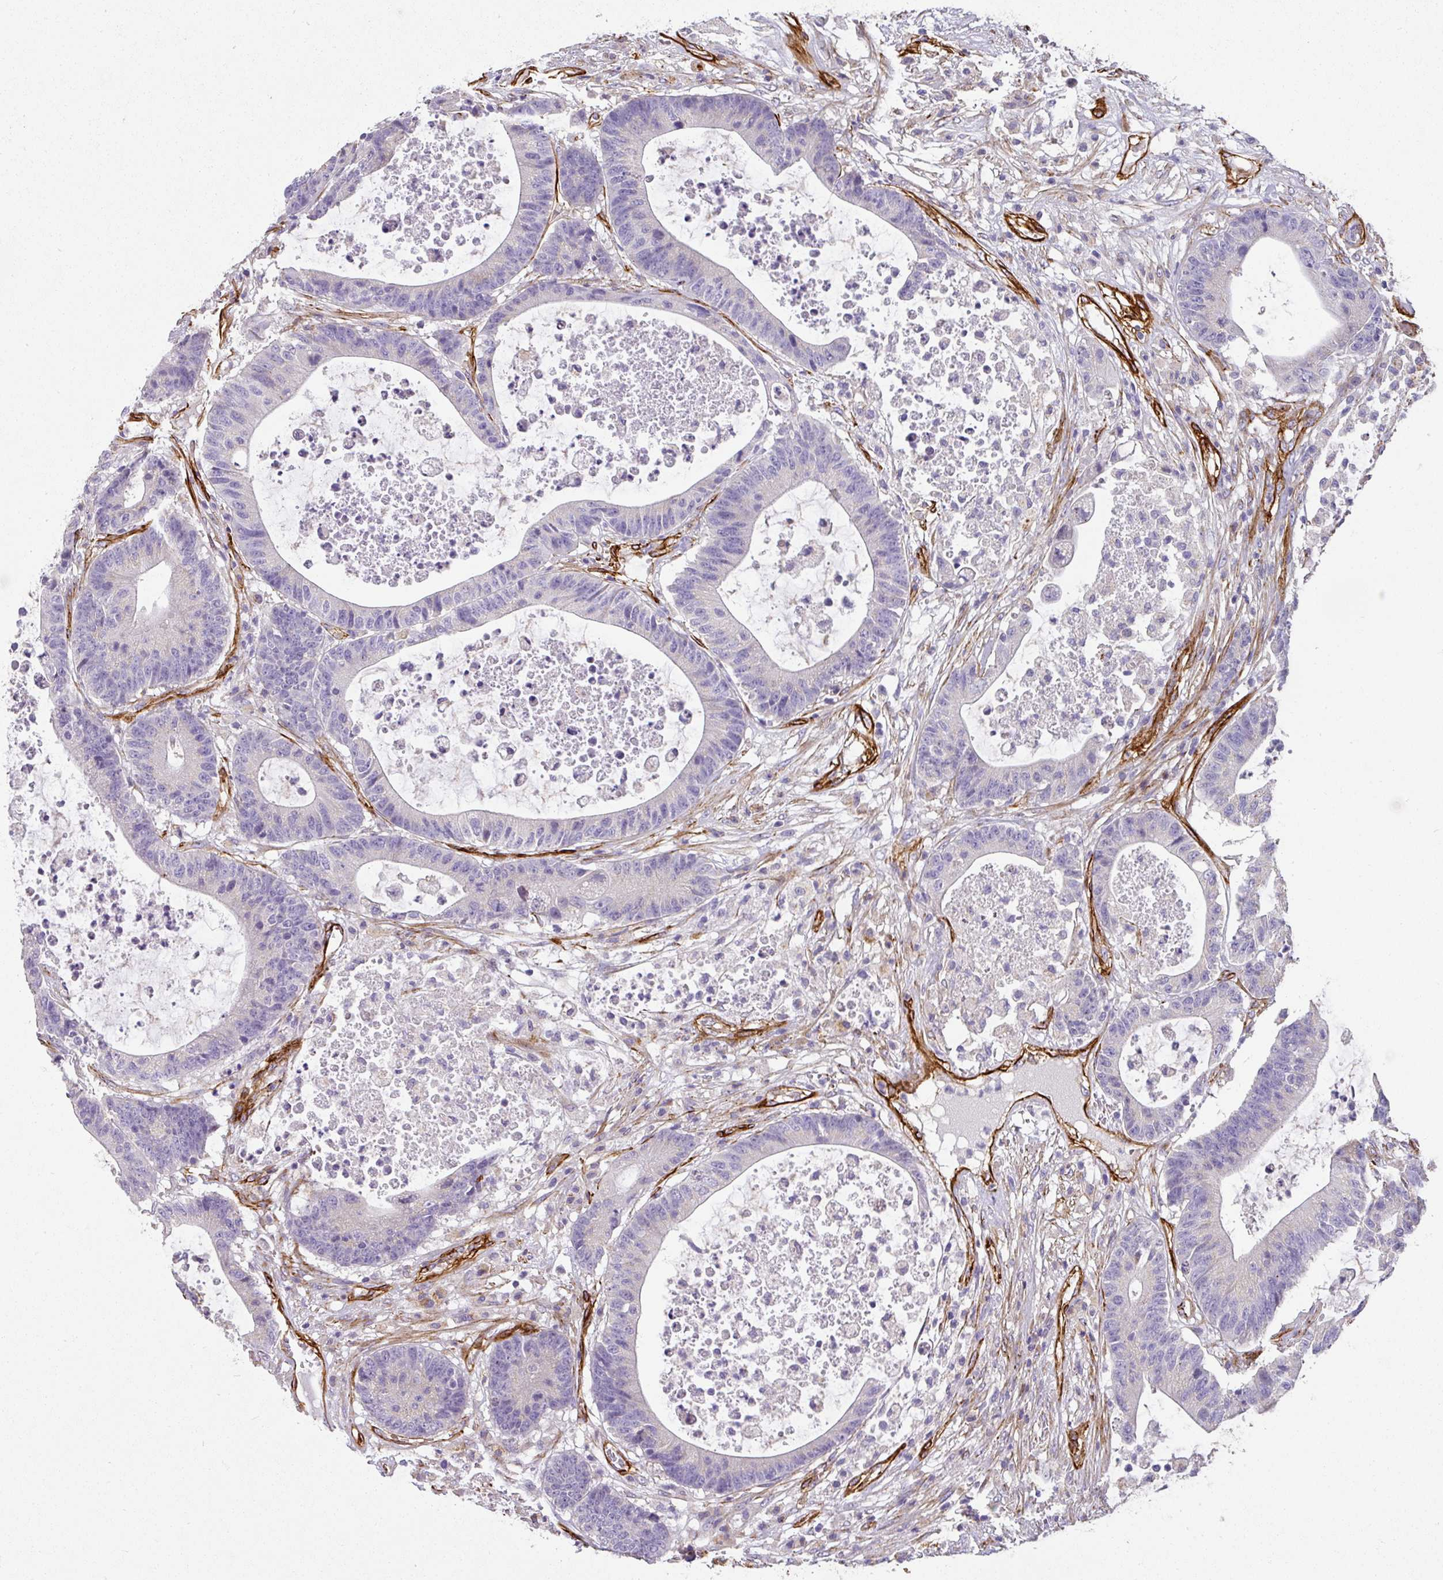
{"staining": {"intensity": "negative", "quantity": "none", "location": "none"}, "tissue": "colorectal cancer", "cell_type": "Tumor cells", "image_type": "cancer", "snomed": [{"axis": "morphology", "description": "Adenocarcinoma, NOS"}, {"axis": "topography", "description": "Colon"}], "caption": "Immunohistochemical staining of colorectal adenocarcinoma demonstrates no significant expression in tumor cells.", "gene": "SLC25A17", "patient": {"sex": "female", "age": 84}}